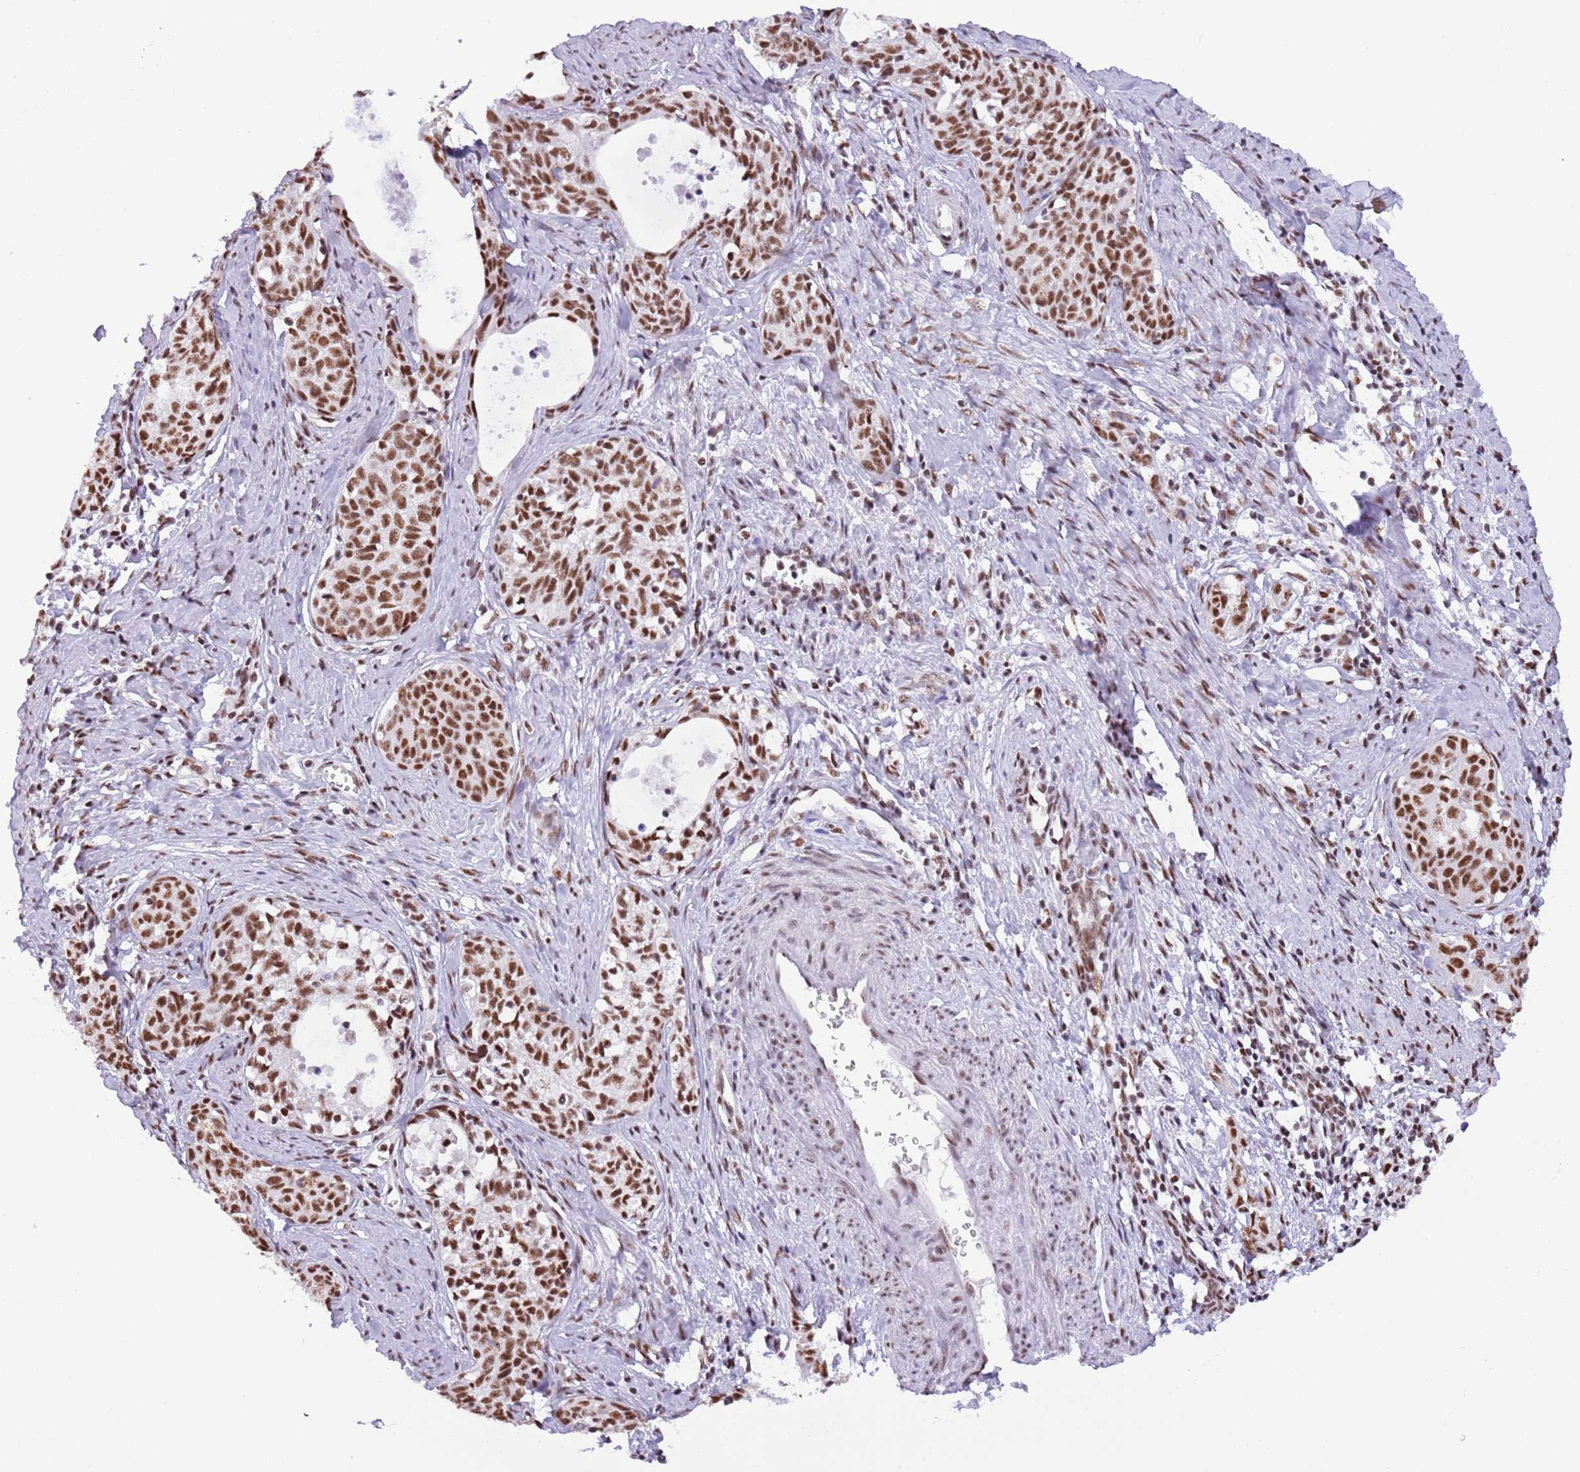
{"staining": {"intensity": "strong", "quantity": ">75%", "location": "nuclear"}, "tissue": "cervical cancer", "cell_type": "Tumor cells", "image_type": "cancer", "snomed": [{"axis": "morphology", "description": "Squamous cell carcinoma, NOS"}, {"axis": "topography", "description": "Cervix"}], "caption": "The immunohistochemical stain shows strong nuclear positivity in tumor cells of cervical squamous cell carcinoma tissue.", "gene": "SF3A2", "patient": {"sex": "female", "age": 52}}